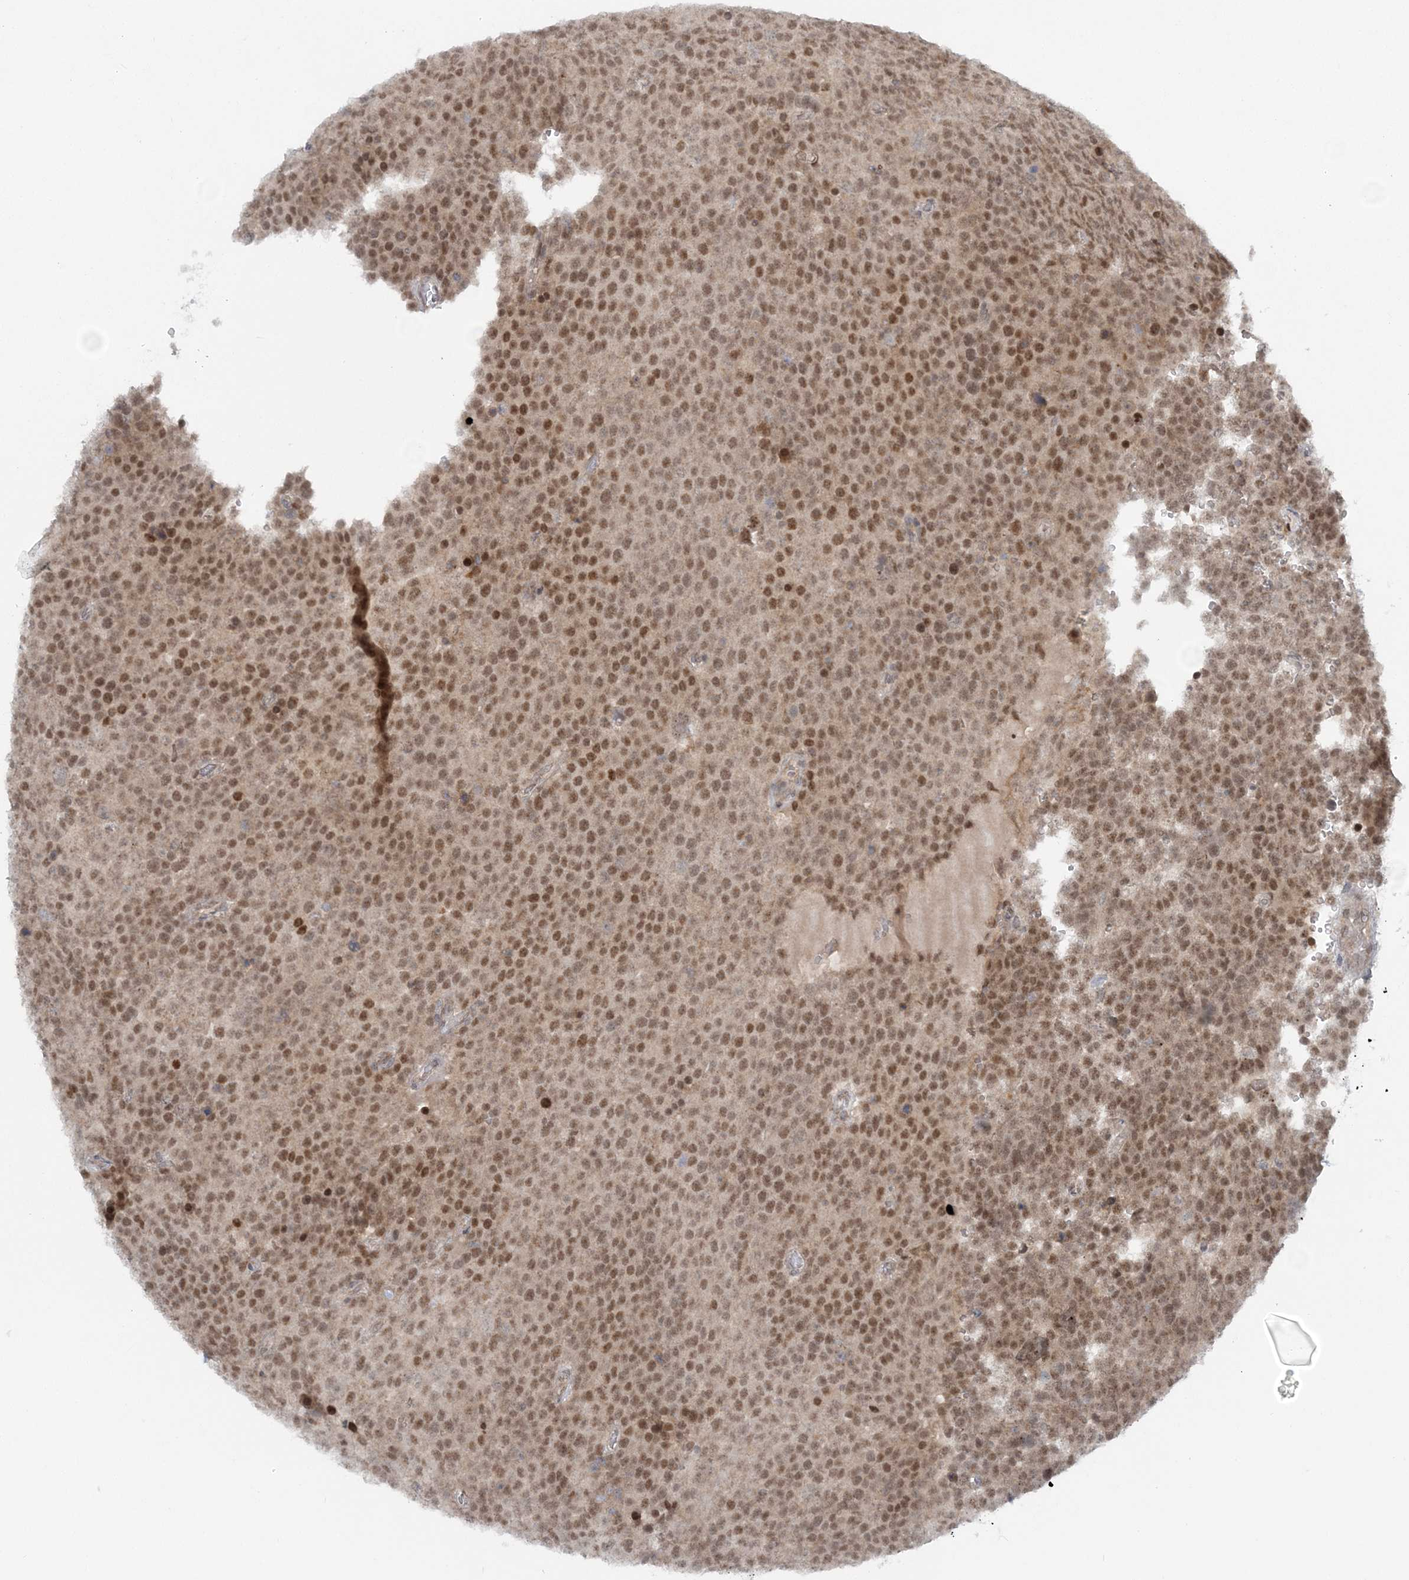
{"staining": {"intensity": "moderate", "quantity": ">75%", "location": "nuclear"}, "tissue": "testis cancer", "cell_type": "Tumor cells", "image_type": "cancer", "snomed": [{"axis": "morphology", "description": "Seminoma, NOS"}, {"axis": "topography", "description": "Testis"}], "caption": "Immunohistochemical staining of human seminoma (testis) reveals medium levels of moderate nuclear positivity in about >75% of tumor cells.", "gene": "ATP11A", "patient": {"sex": "male", "age": 71}}